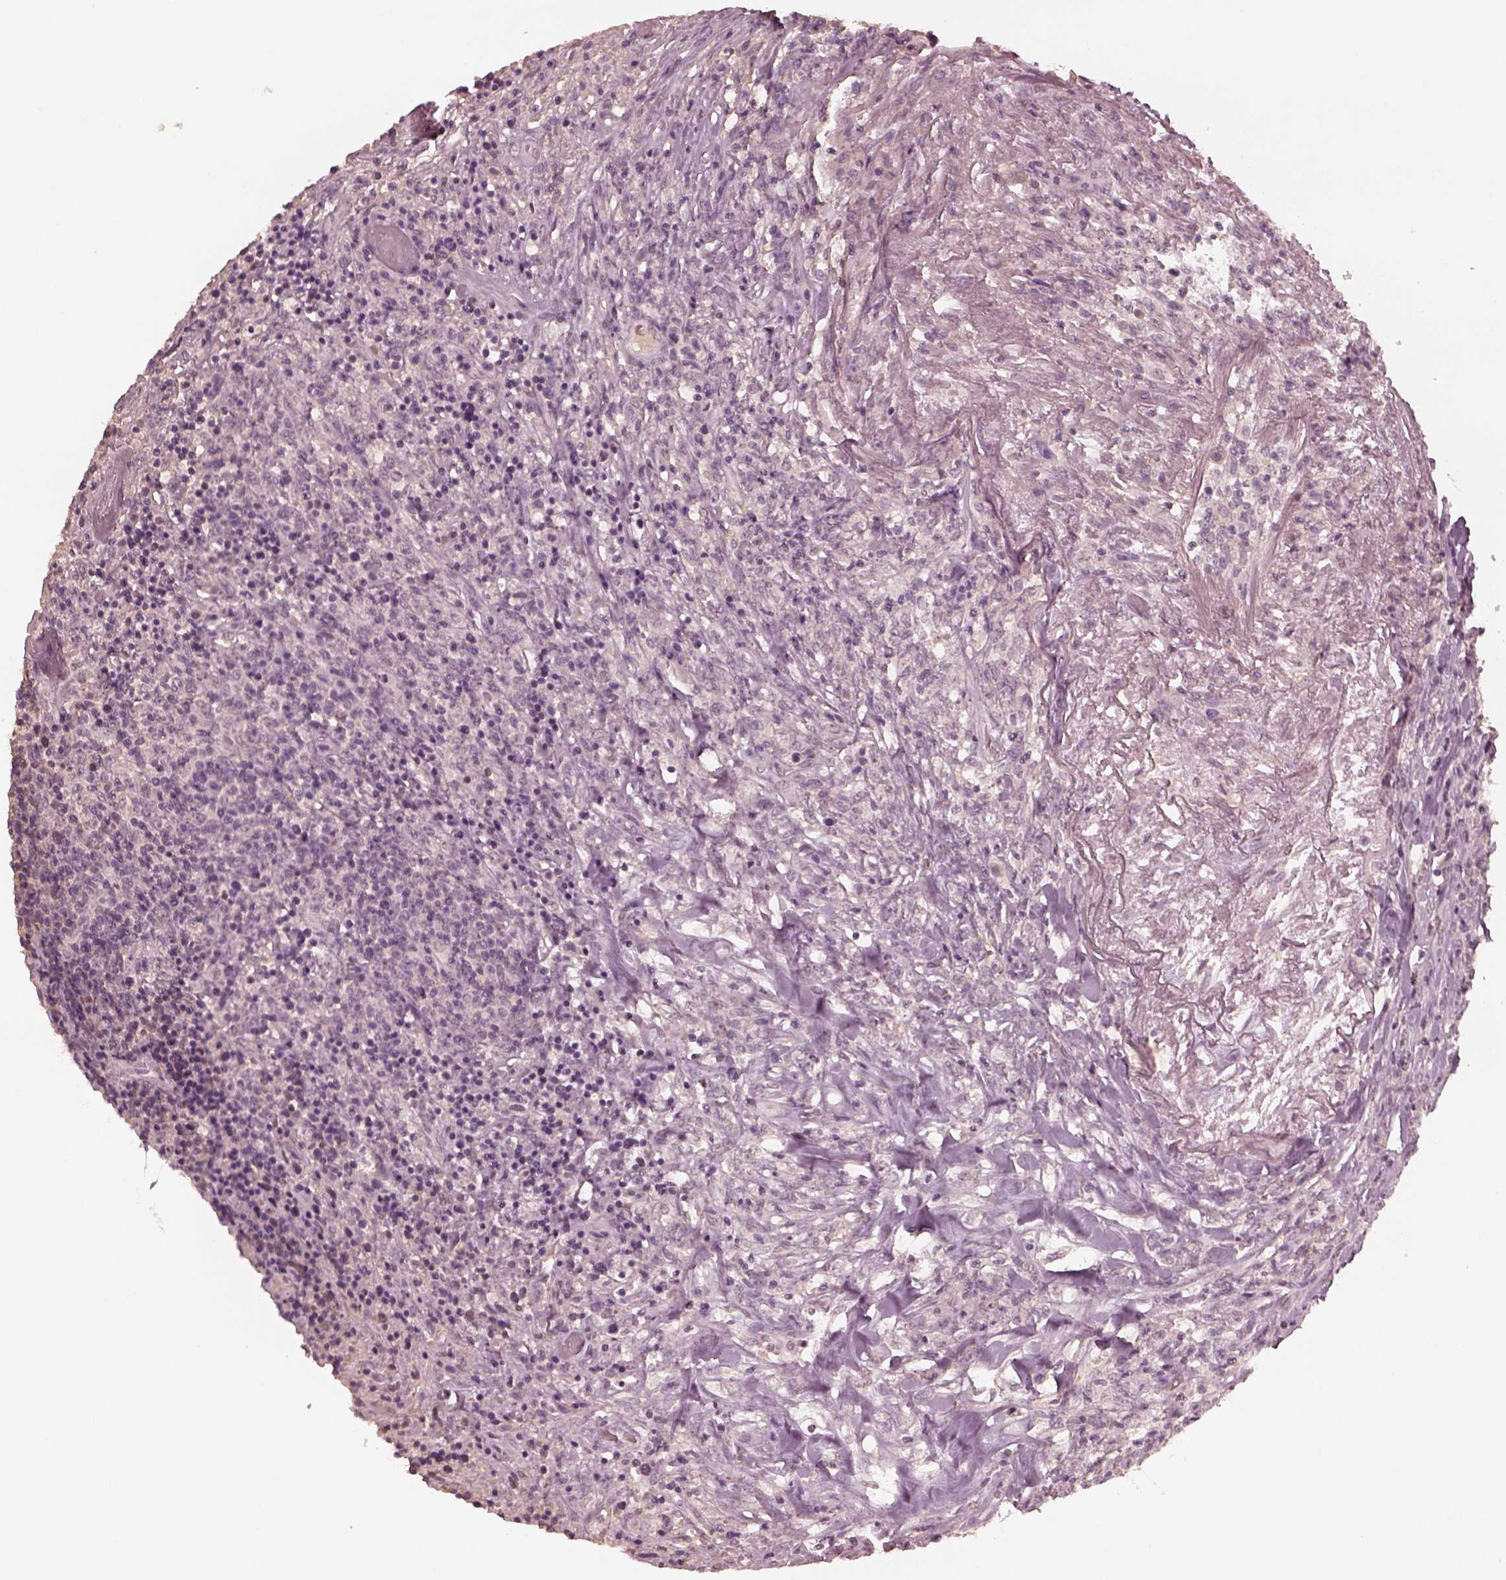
{"staining": {"intensity": "negative", "quantity": "none", "location": "none"}, "tissue": "lymphoma", "cell_type": "Tumor cells", "image_type": "cancer", "snomed": [{"axis": "morphology", "description": "Malignant lymphoma, non-Hodgkin's type, High grade"}, {"axis": "topography", "description": "Lung"}], "caption": "Immunohistochemical staining of lymphoma exhibits no significant positivity in tumor cells.", "gene": "KRT79", "patient": {"sex": "male", "age": 79}}